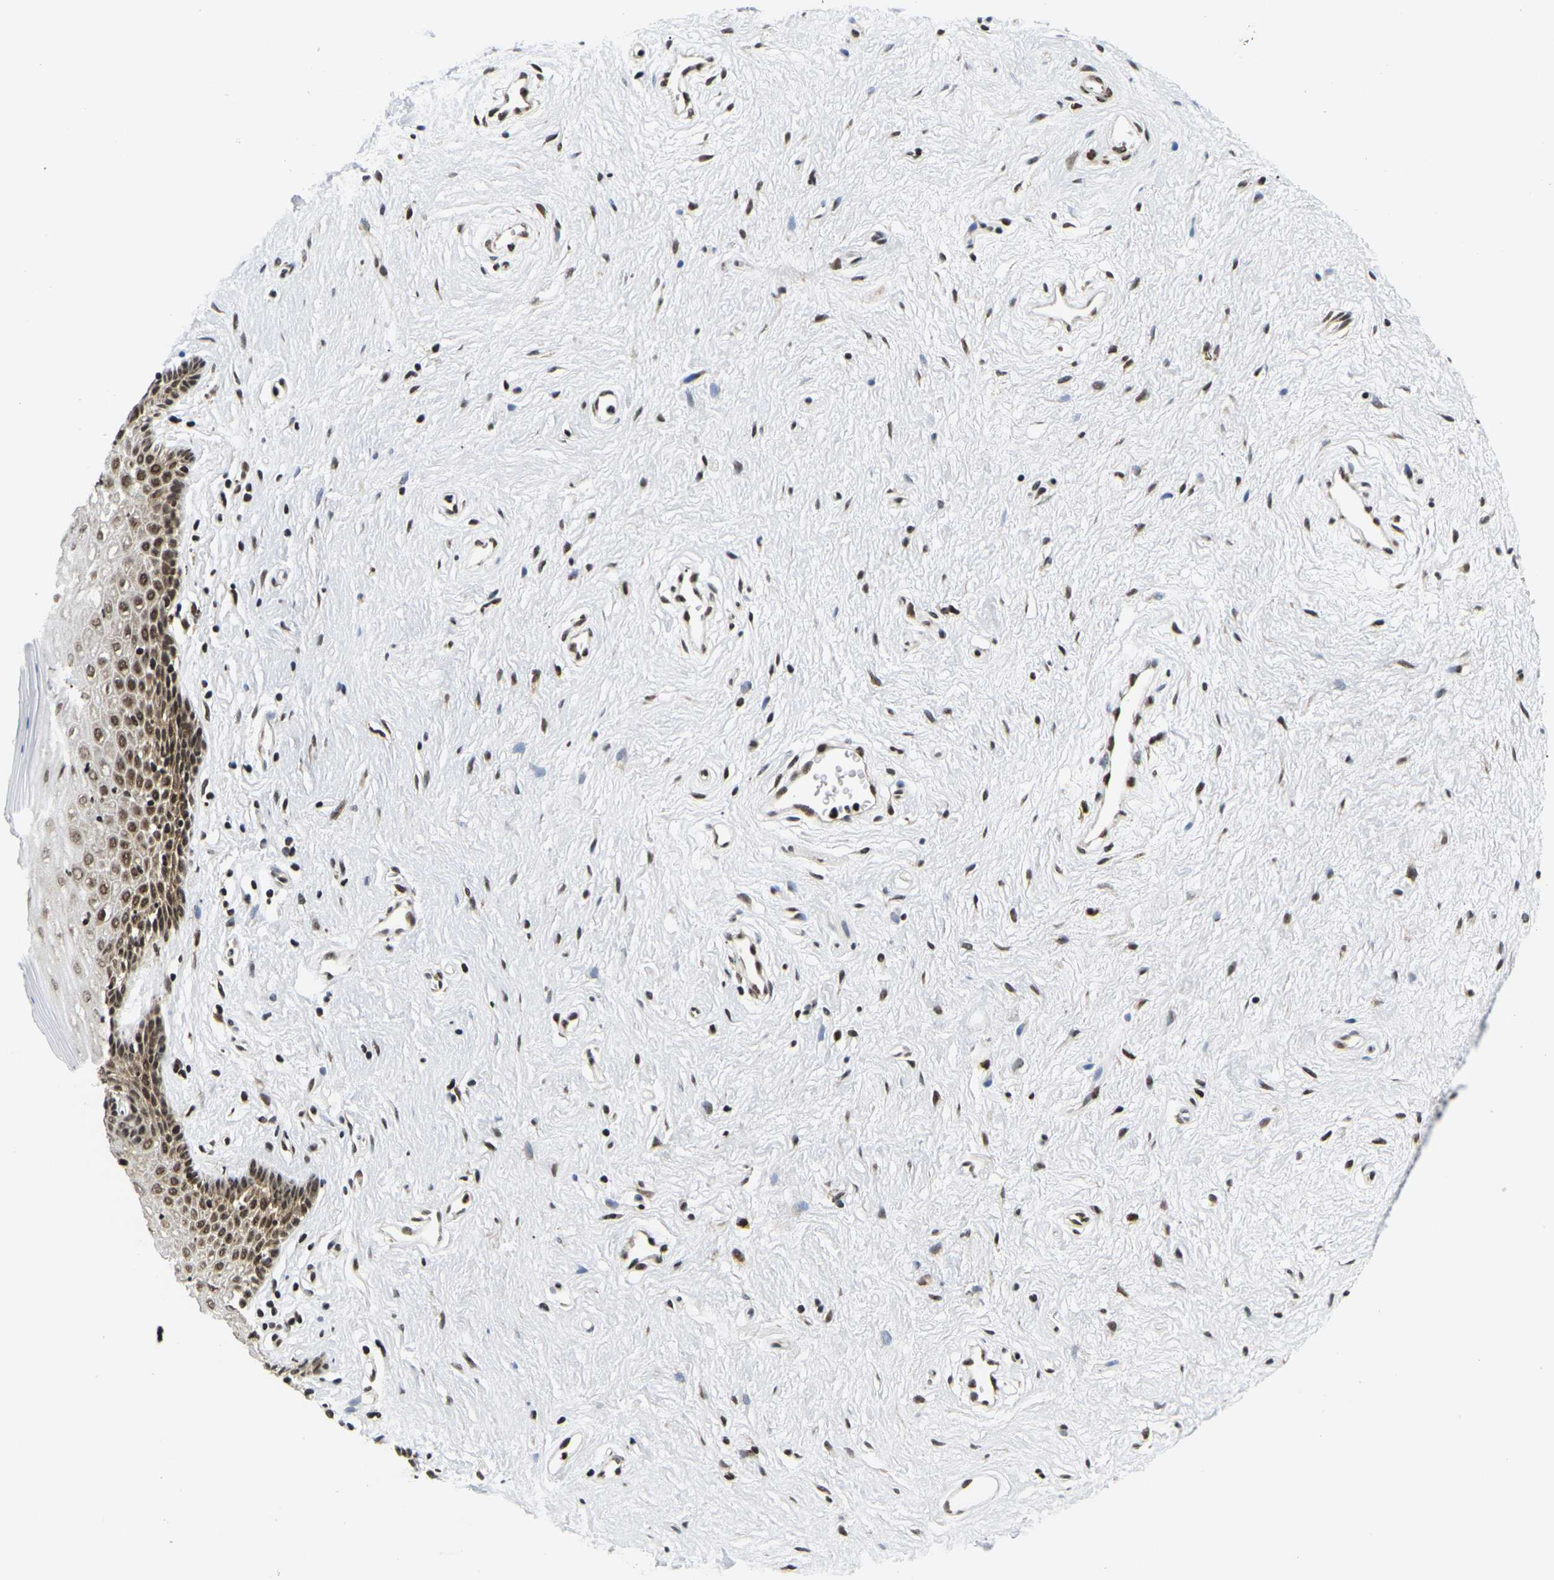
{"staining": {"intensity": "strong", "quantity": "25%-75%", "location": "cytoplasmic/membranous,nuclear"}, "tissue": "vagina", "cell_type": "Squamous epithelial cells", "image_type": "normal", "snomed": [{"axis": "morphology", "description": "Normal tissue, NOS"}, {"axis": "topography", "description": "Vagina"}], "caption": "Vagina stained for a protein shows strong cytoplasmic/membranous,nuclear positivity in squamous epithelial cells. (Stains: DAB in brown, nuclei in blue, Microscopy: brightfield microscopy at high magnification).", "gene": "CELF1", "patient": {"sex": "female", "age": 44}}